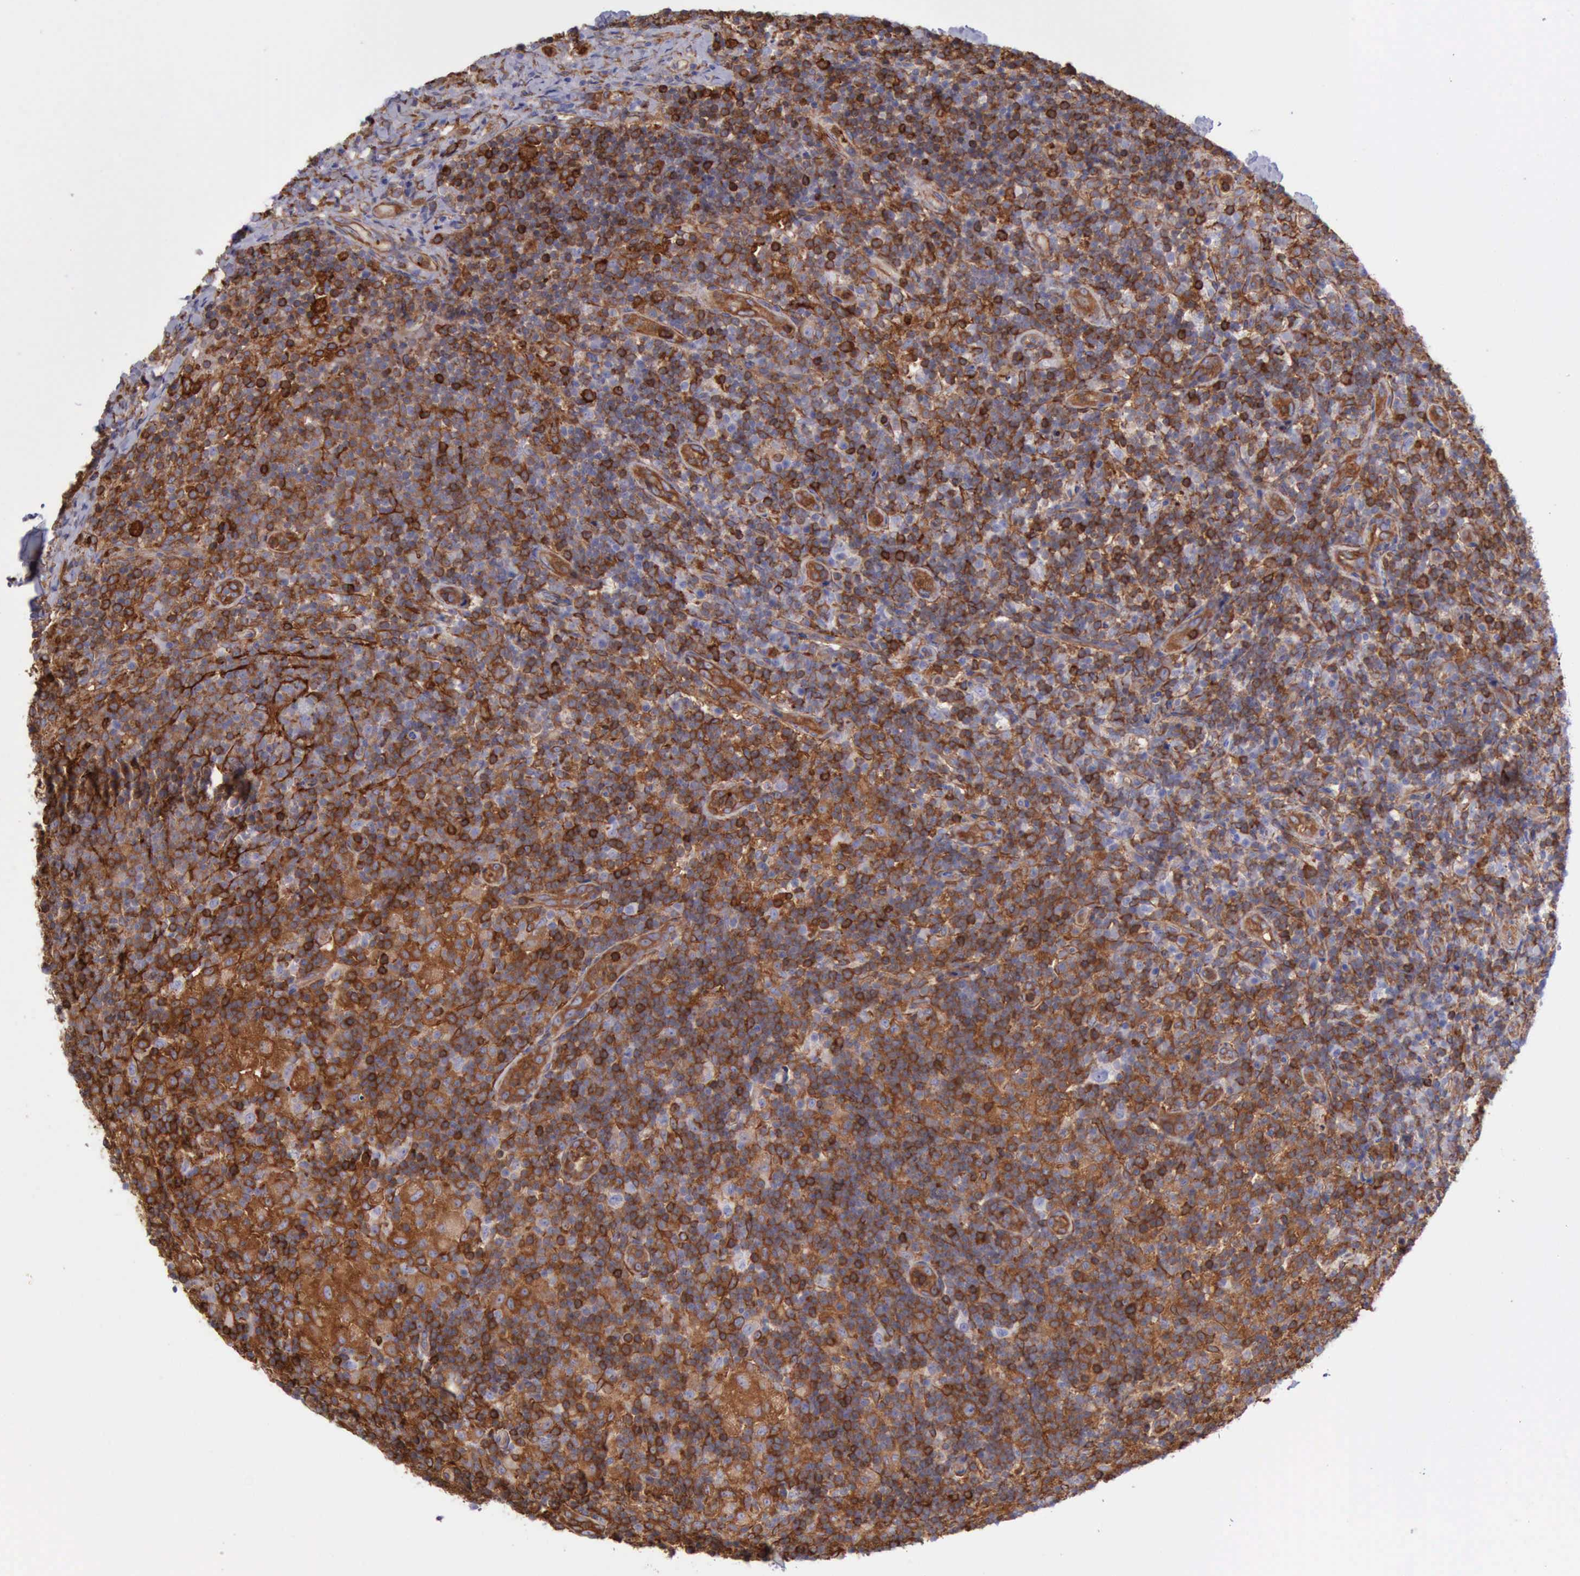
{"staining": {"intensity": "negative", "quantity": "none", "location": "none"}, "tissue": "lymph node", "cell_type": "Germinal center cells", "image_type": "normal", "snomed": [{"axis": "morphology", "description": "Normal tissue, NOS"}, {"axis": "morphology", "description": "Inflammation, NOS"}, {"axis": "topography", "description": "Lymph node"}], "caption": "The immunohistochemistry micrograph has no significant positivity in germinal center cells of lymph node.", "gene": "FLNA", "patient": {"sex": "male", "age": 46}}